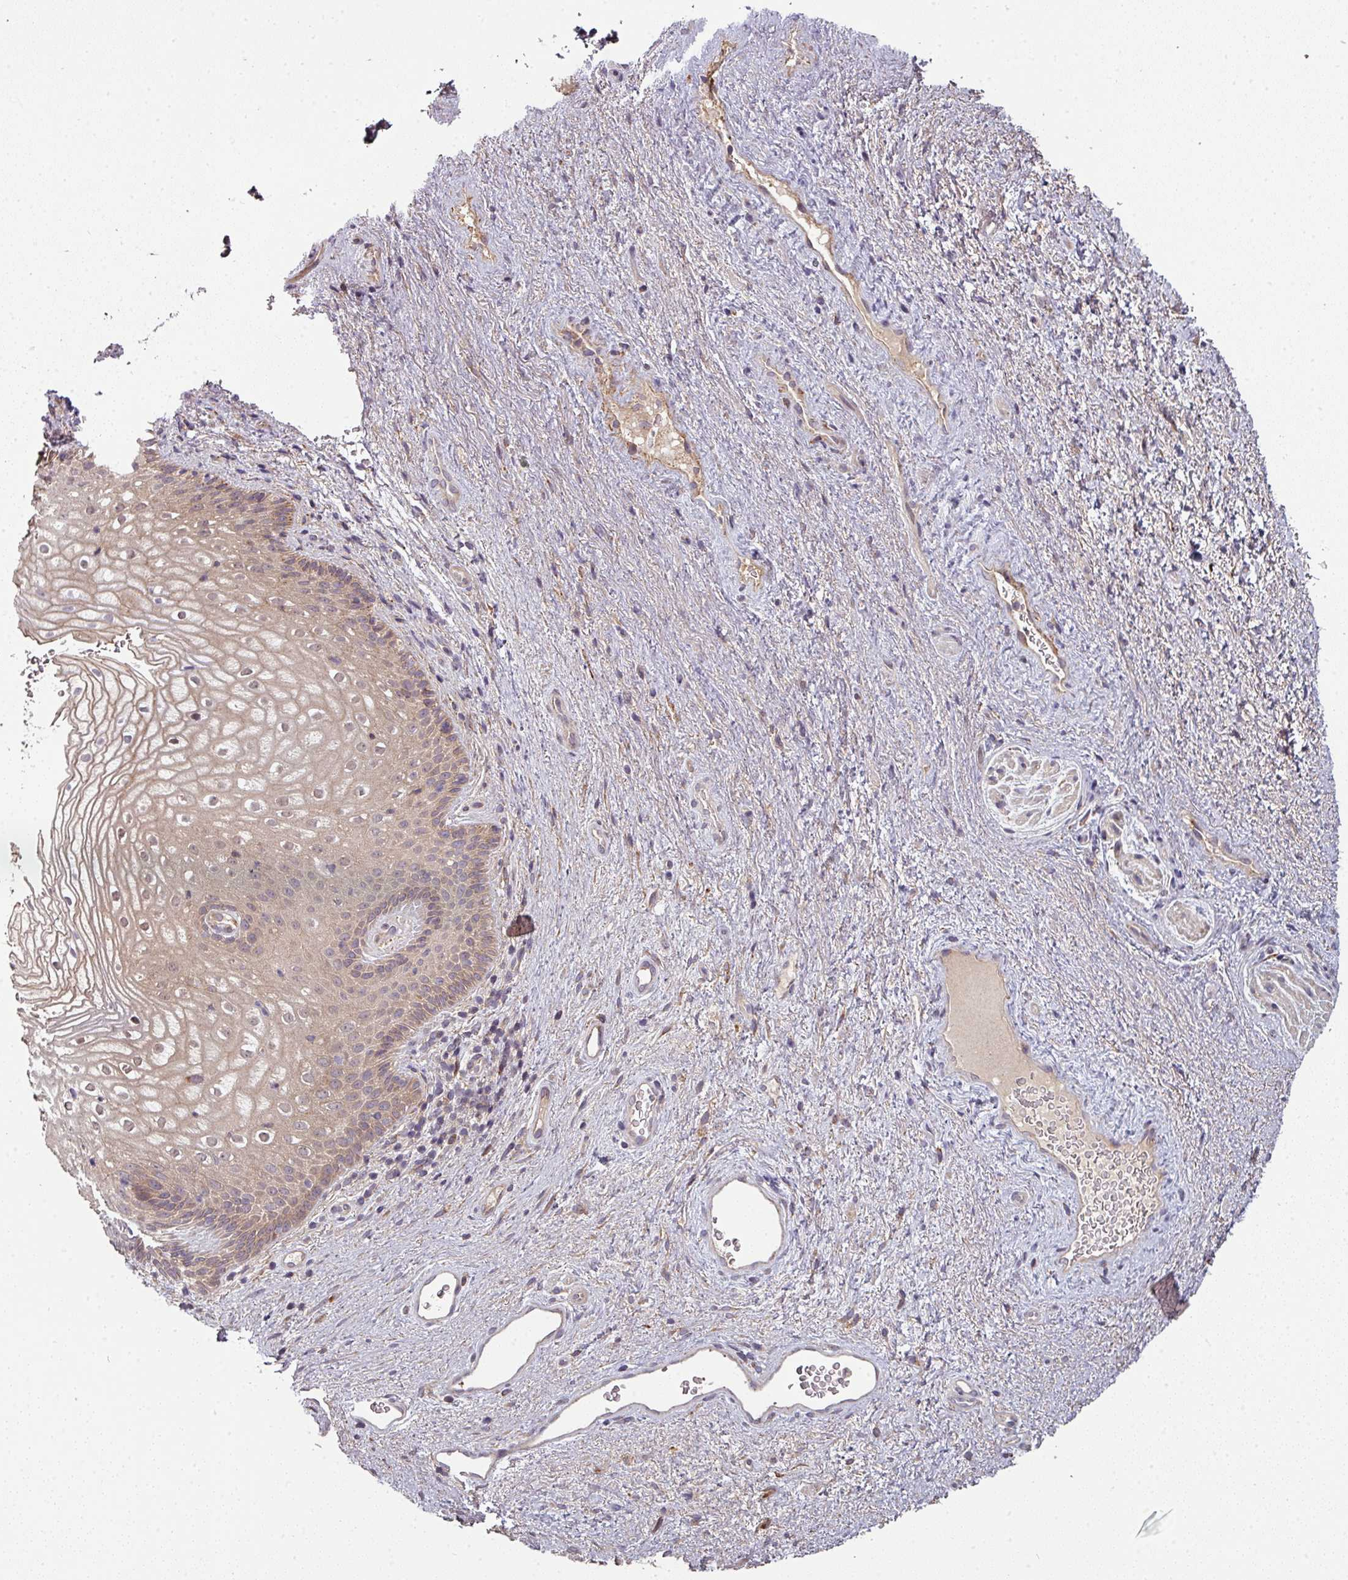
{"staining": {"intensity": "weak", "quantity": ">75%", "location": "cytoplasmic/membranous"}, "tissue": "vagina", "cell_type": "Squamous epithelial cells", "image_type": "normal", "snomed": [{"axis": "morphology", "description": "Normal tissue, NOS"}, {"axis": "topography", "description": "Vagina"}], "caption": "IHC image of unremarkable vagina: human vagina stained using immunohistochemistry (IHC) demonstrates low levels of weak protein expression localized specifically in the cytoplasmic/membranous of squamous epithelial cells, appearing as a cytoplasmic/membranous brown color.", "gene": "GSKIP", "patient": {"sex": "female", "age": 47}}